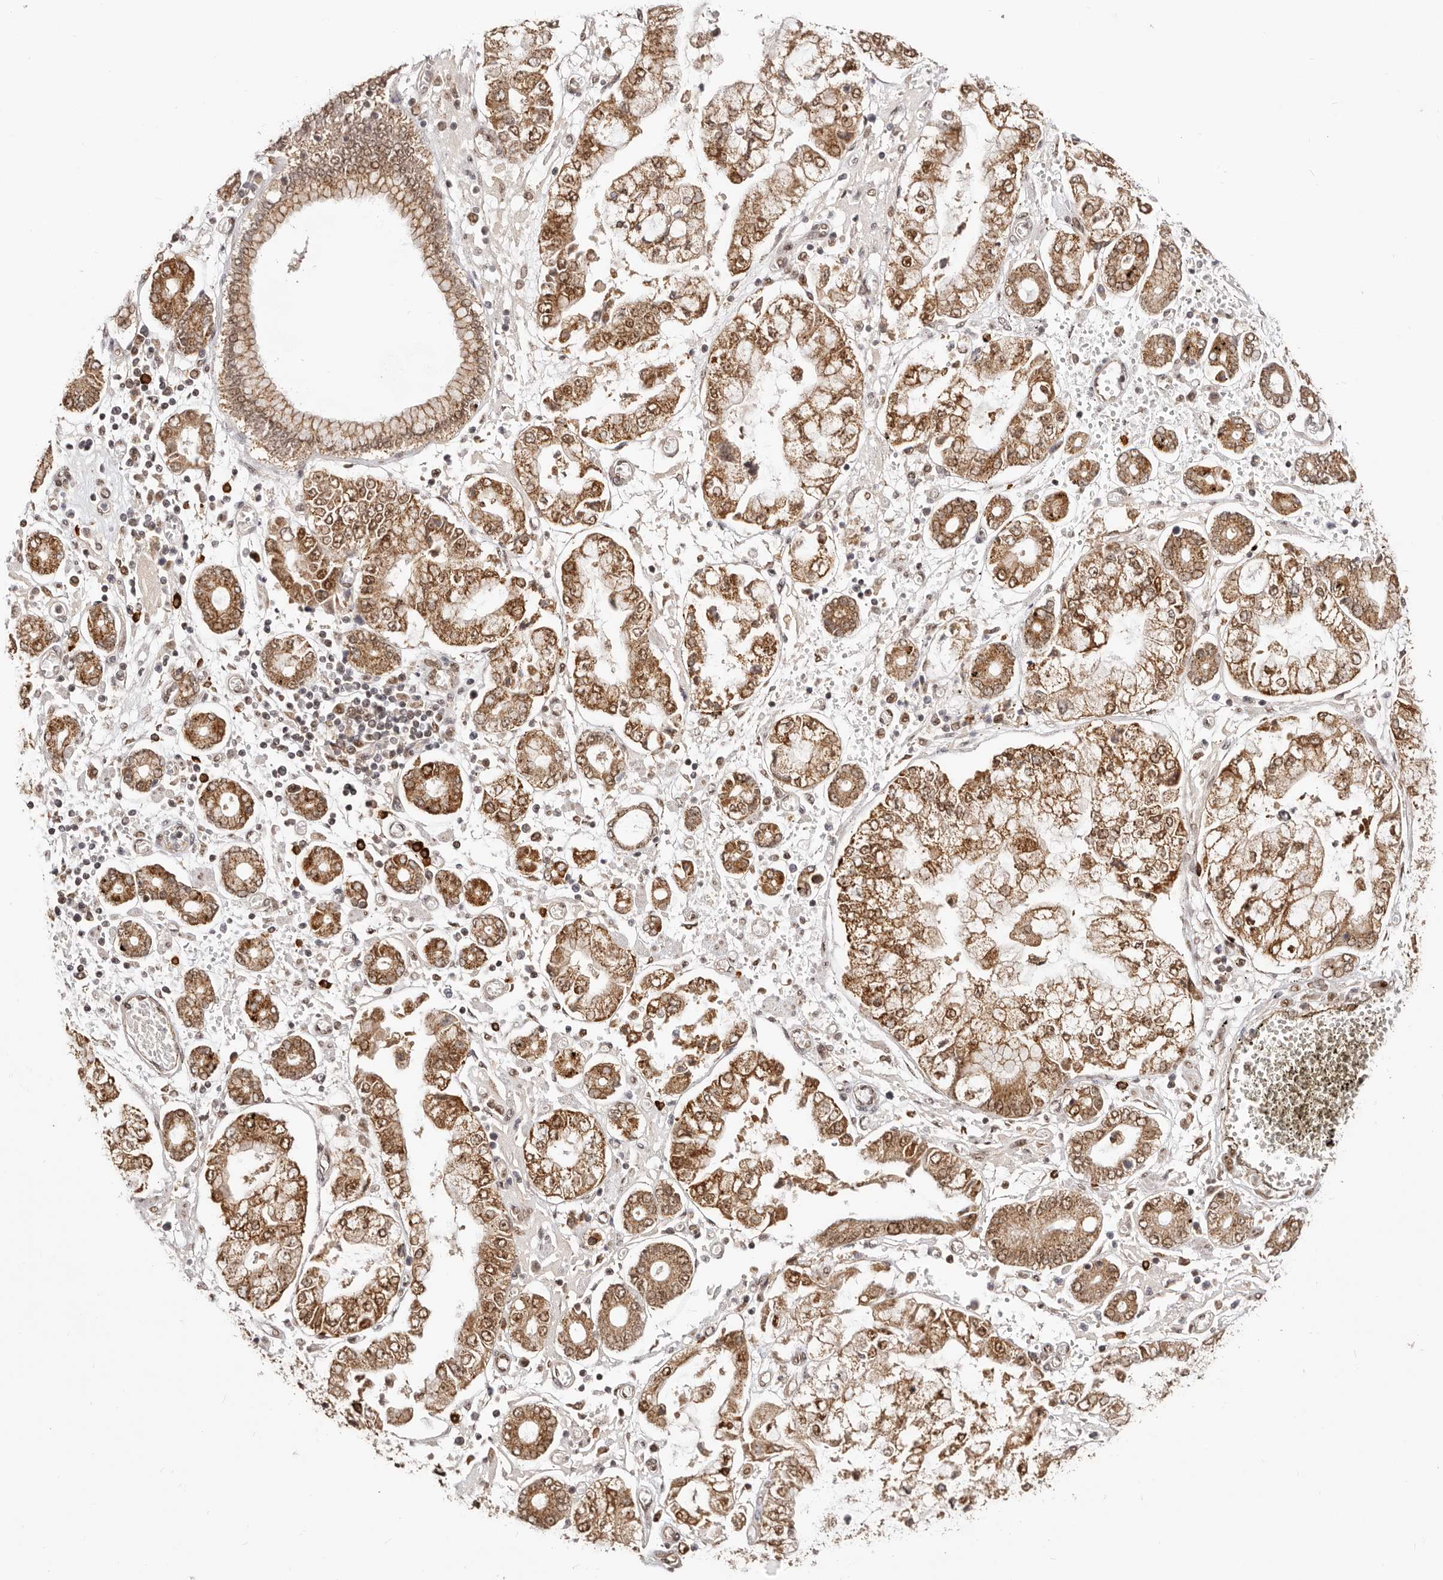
{"staining": {"intensity": "strong", "quantity": ">75%", "location": "cytoplasmic/membranous,nuclear"}, "tissue": "stomach cancer", "cell_type": "Tumor cells", "image_type": "cancer", "snomed": [{"axis": "morphology", "description": "Adenocarcinoma, NOS"}, {"axis": "topography", "description": "Stomach"}], "caption": "A high-resolution image shows immunohistochemistry (IHC) staining of stomach adenocarcinoma, which demonstrates strong cytoplasmic/membranous and nuclear expression in about >75% of tumor cells.", "gene": "SEC14L1", "patient": {"sex": "male", "age": 76}}